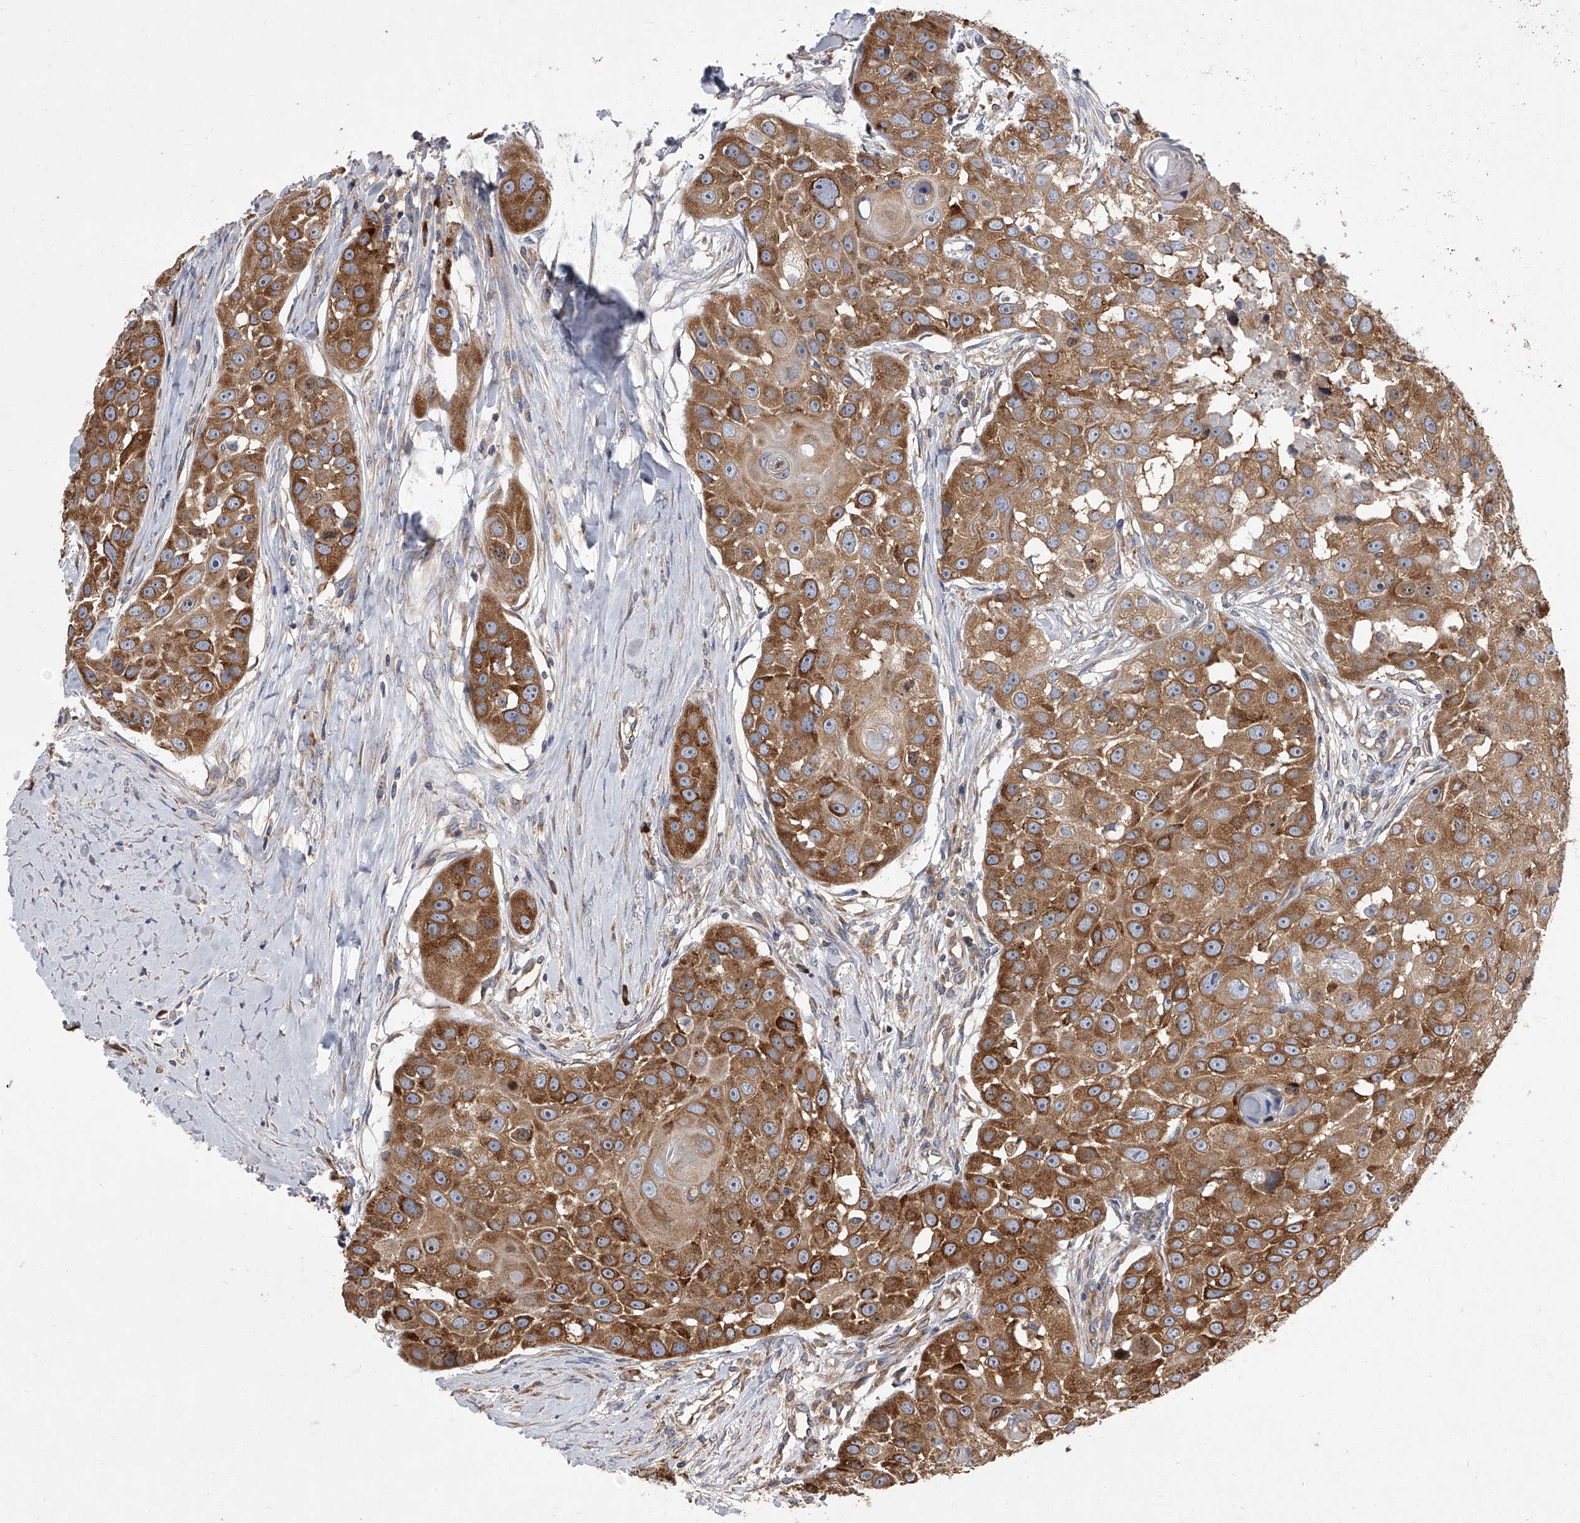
{"staining": {"intensity": "moderate", "quantity": ">75%", "location": "cytoplasmic/membranous"}, "tissue": "head and neck cancer", "cell_type": "Tumor cells", "image_type": "cancer", "snomed": [{"axis": "morphology", "description": "Normal tissue, NOS"}, {"axis": "morphology", "description": "Squamous cell carcinoma, NOS"}, {"axis": "topography", "description": "Skeletal muscle"}, {"axis": "topography", "description": "Head-Neck"}], "caption": "A micrograph showing moderate cytoplasmic/membranous staining in about >75% of tumor cells in head and neck cancer (squamous cell carcinoma), as visualized by brown immunohistochemical staining.", "gene": "EIF2S2", "patient": {"sex": "male", "age": 51}}